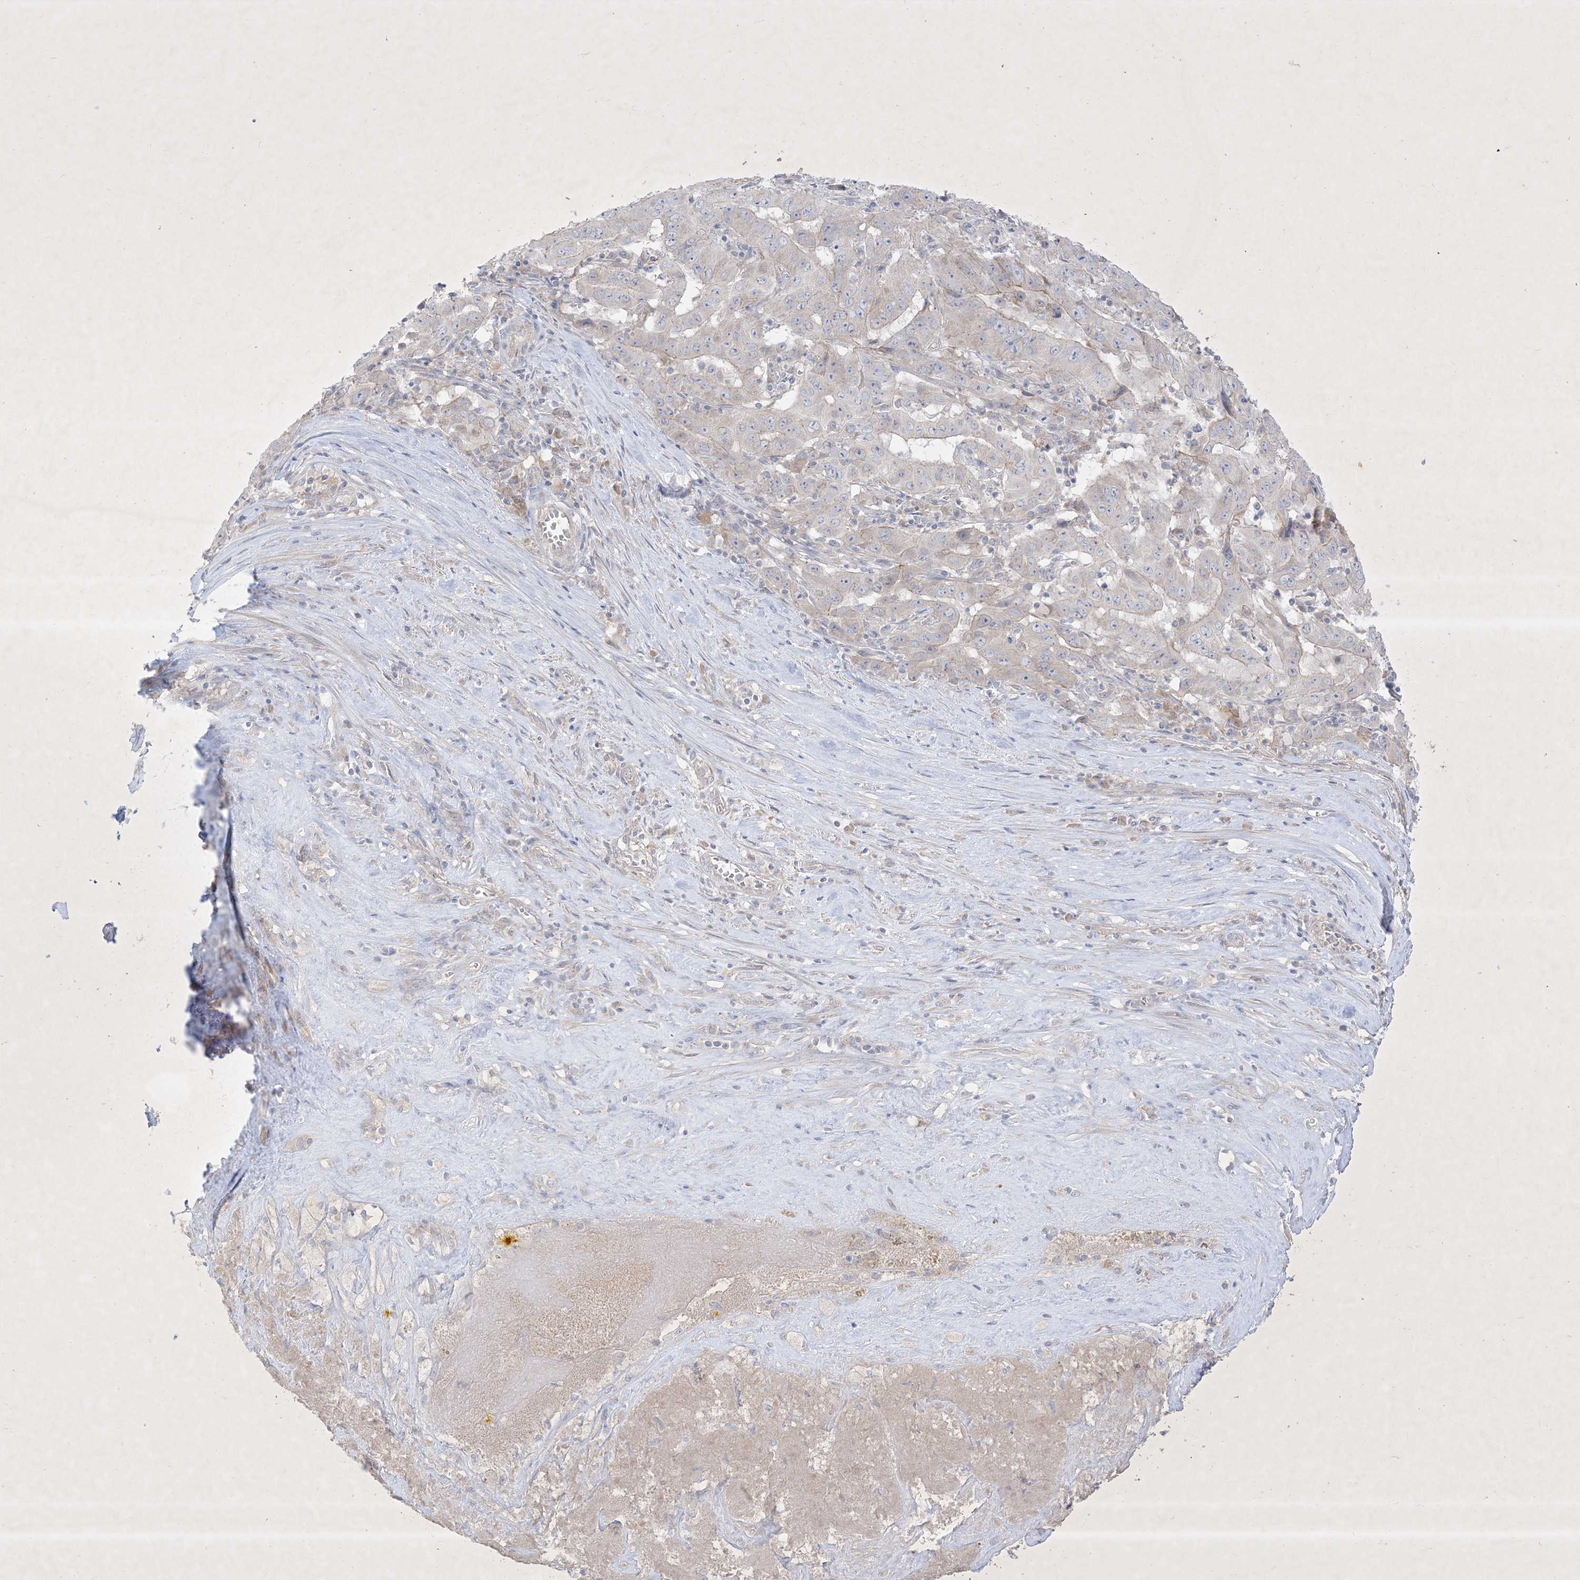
{"staining": {"intensity": "negative", "quantity": "none", "location": "none"}, "tissue": "pancreatic cancer", "cell_type": "Tumor cells", "image_type": "cancer", "snomed": [{"axis": "morphology", "description": "Adenocarcinoma, NOS"}, {"axis": "topography", "description": "Pancreas"}], "caption": "High magnification brightfield microscopy of pancreatic adenocarcinoma stained with DAB (3,3'-diaminobenzidine) (brown) and counterstained with hematoxylin (blue): tumor cells show no significant expression.", "gene": "PLEKHA3", "patient": {"sex": "male", "age": 63}}